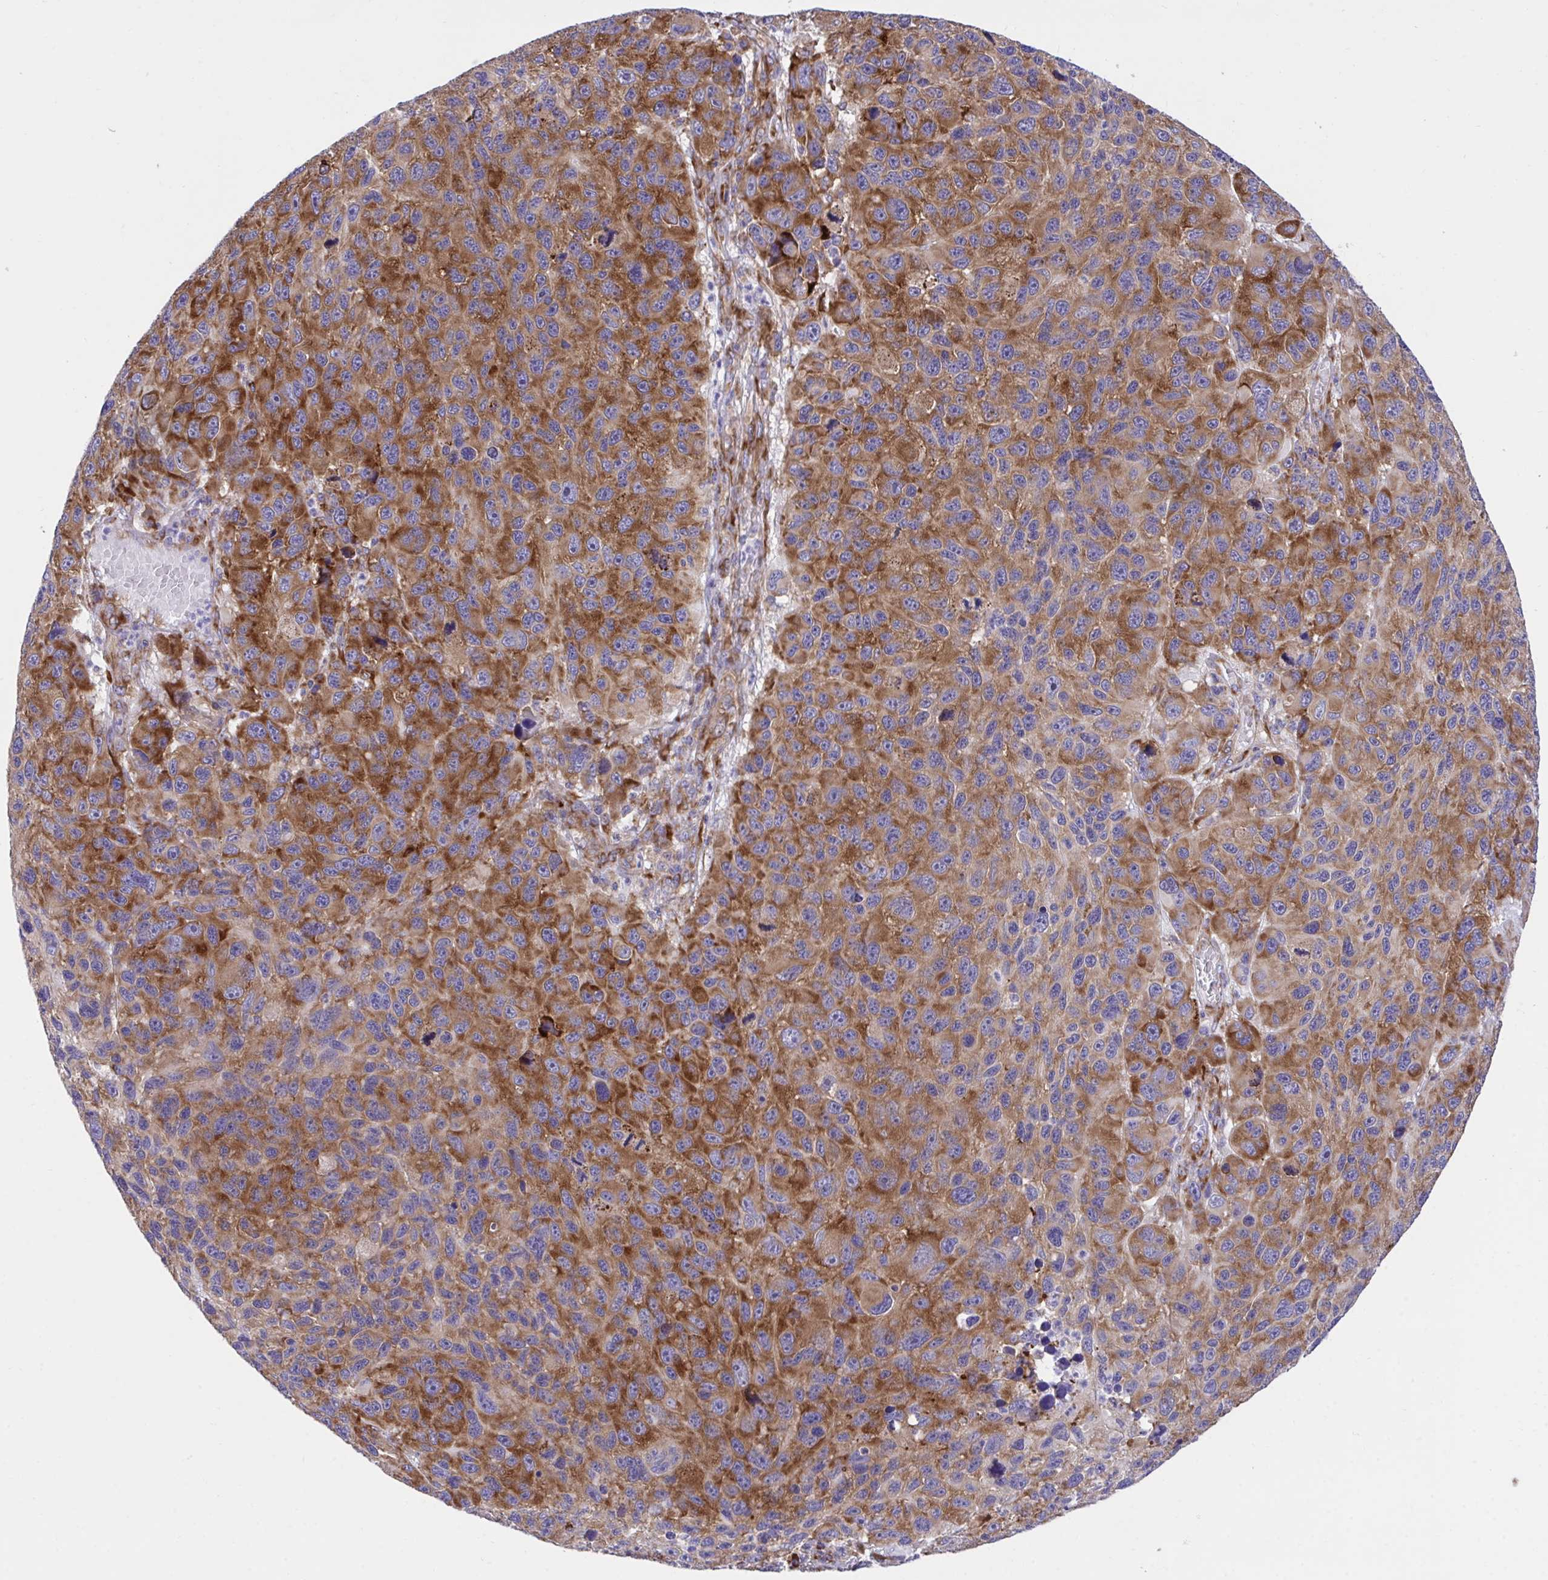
{"staining": {"intensity": "moderate", "quantity": ">75%", "location": "cytoplasmic/membranous"}, "tissue": "melanoma", "cell_type": "Tumor cells", "image_type": "cancer", "snomed": [{"axis": "morphology", "description": "Malignant melanoma, NOS"}, {"axis": "topography", "description": "Skin"}], "caption": "Protein staining of malignant melanoma tissue displays moderate cytoplasmic/membranous positivity in about >75% of tumor cells. Using DAB (brown) and hematoxylin (blue) stains, captured at high magnification using brightfield microscopy.", "gene": "RPS15", "patient": {"sex": "male", "age": 53}}